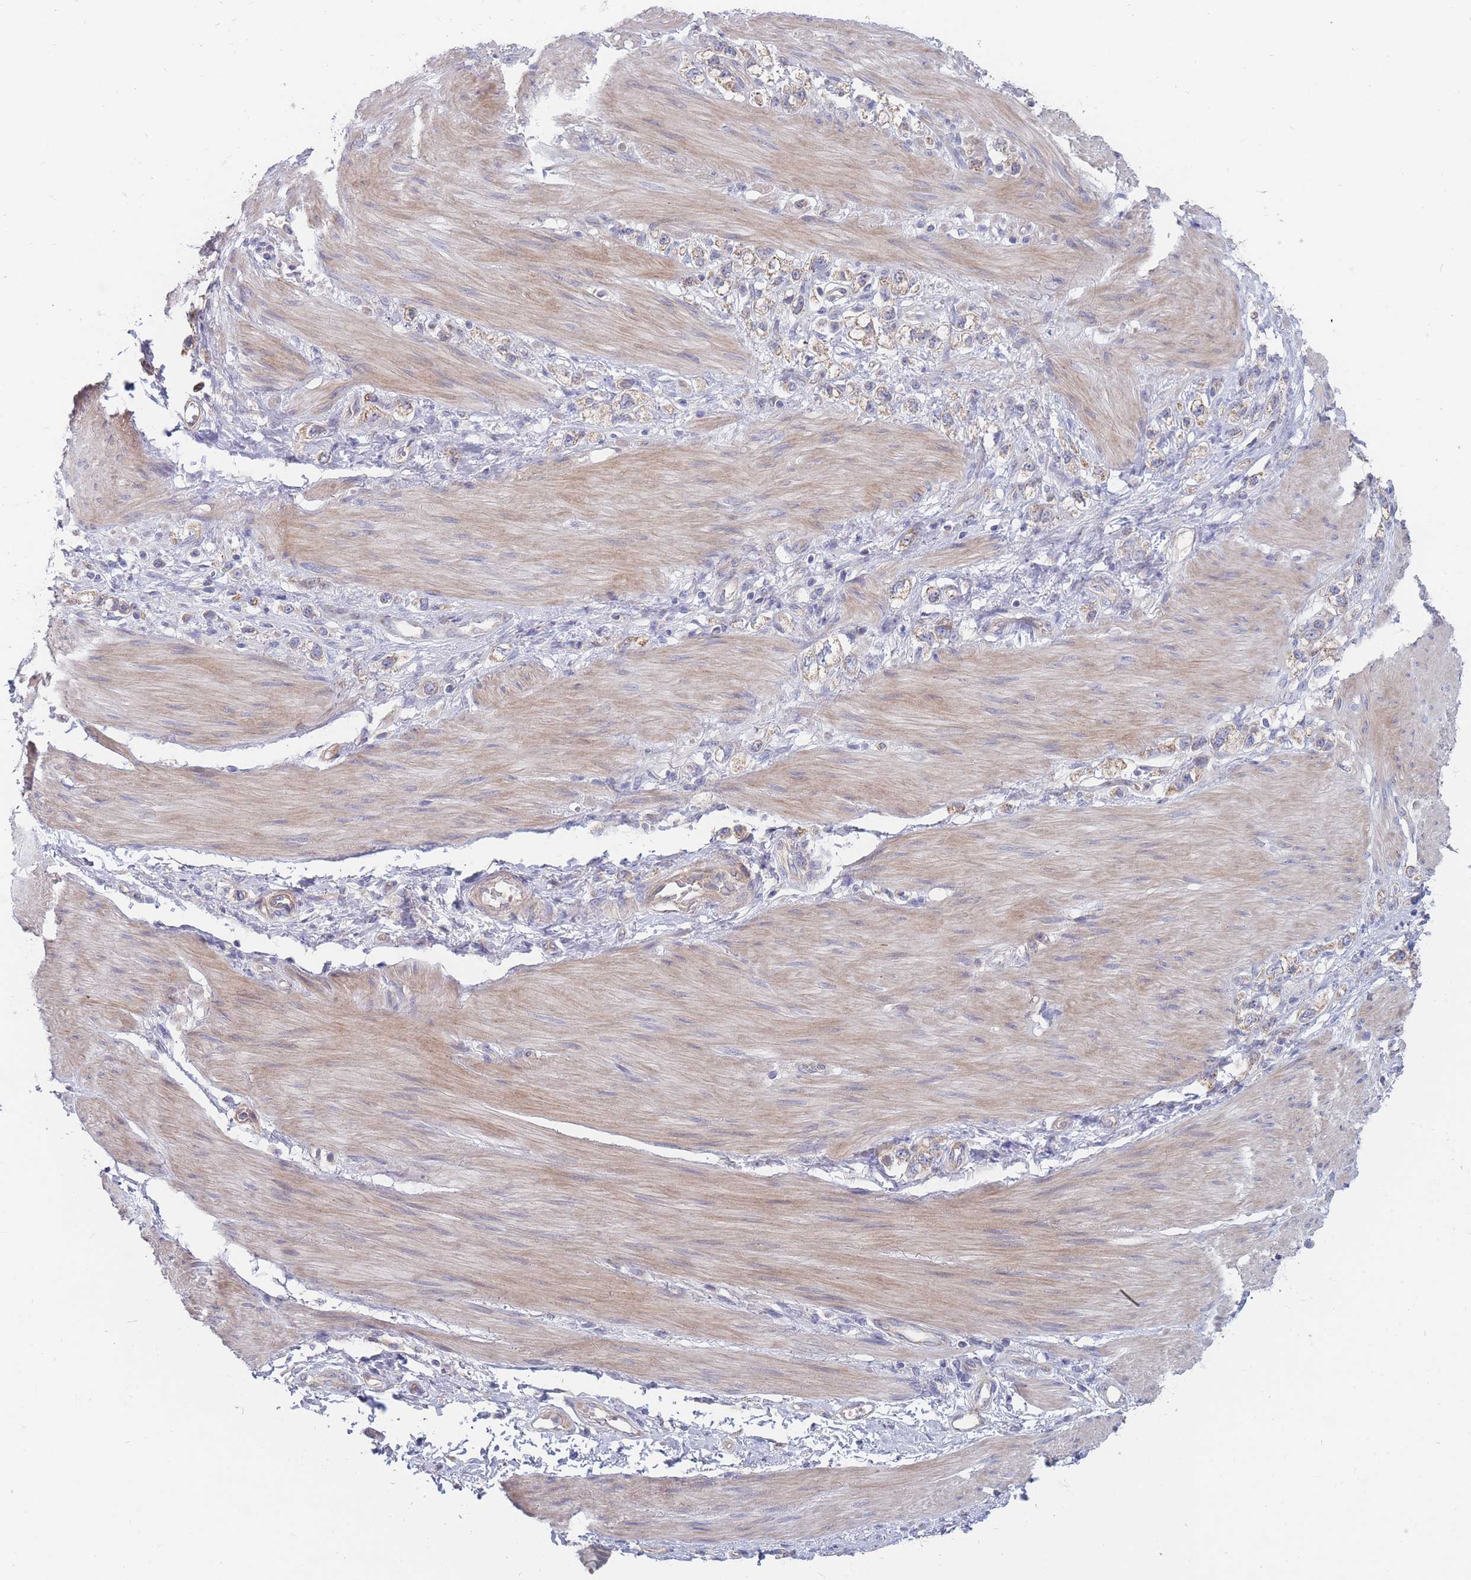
{"staining": {"intensity": "weak", "quantity": "<25%", "location": "cytoplasmic/membranous"}, "tissue": "stomach cancer", "cell_type": "Tumor cells", "image_type": "cancer", "snomed": [{"axis": "morphology", "description": "Adenocarcinoma, NOS"}, {"axis": "topography", "description": "Stomach"}], "caption": "Immunohistochemistry histopathology image of neoplastic tissue: human stomach cancer (adenocarcinoma) stained with DAB (3,3'-diaminobenzidine) exhibits no significant protein expression in tumor cells.", "gene": "NUB1", "patient": {"sex": "female", "age": 65}}